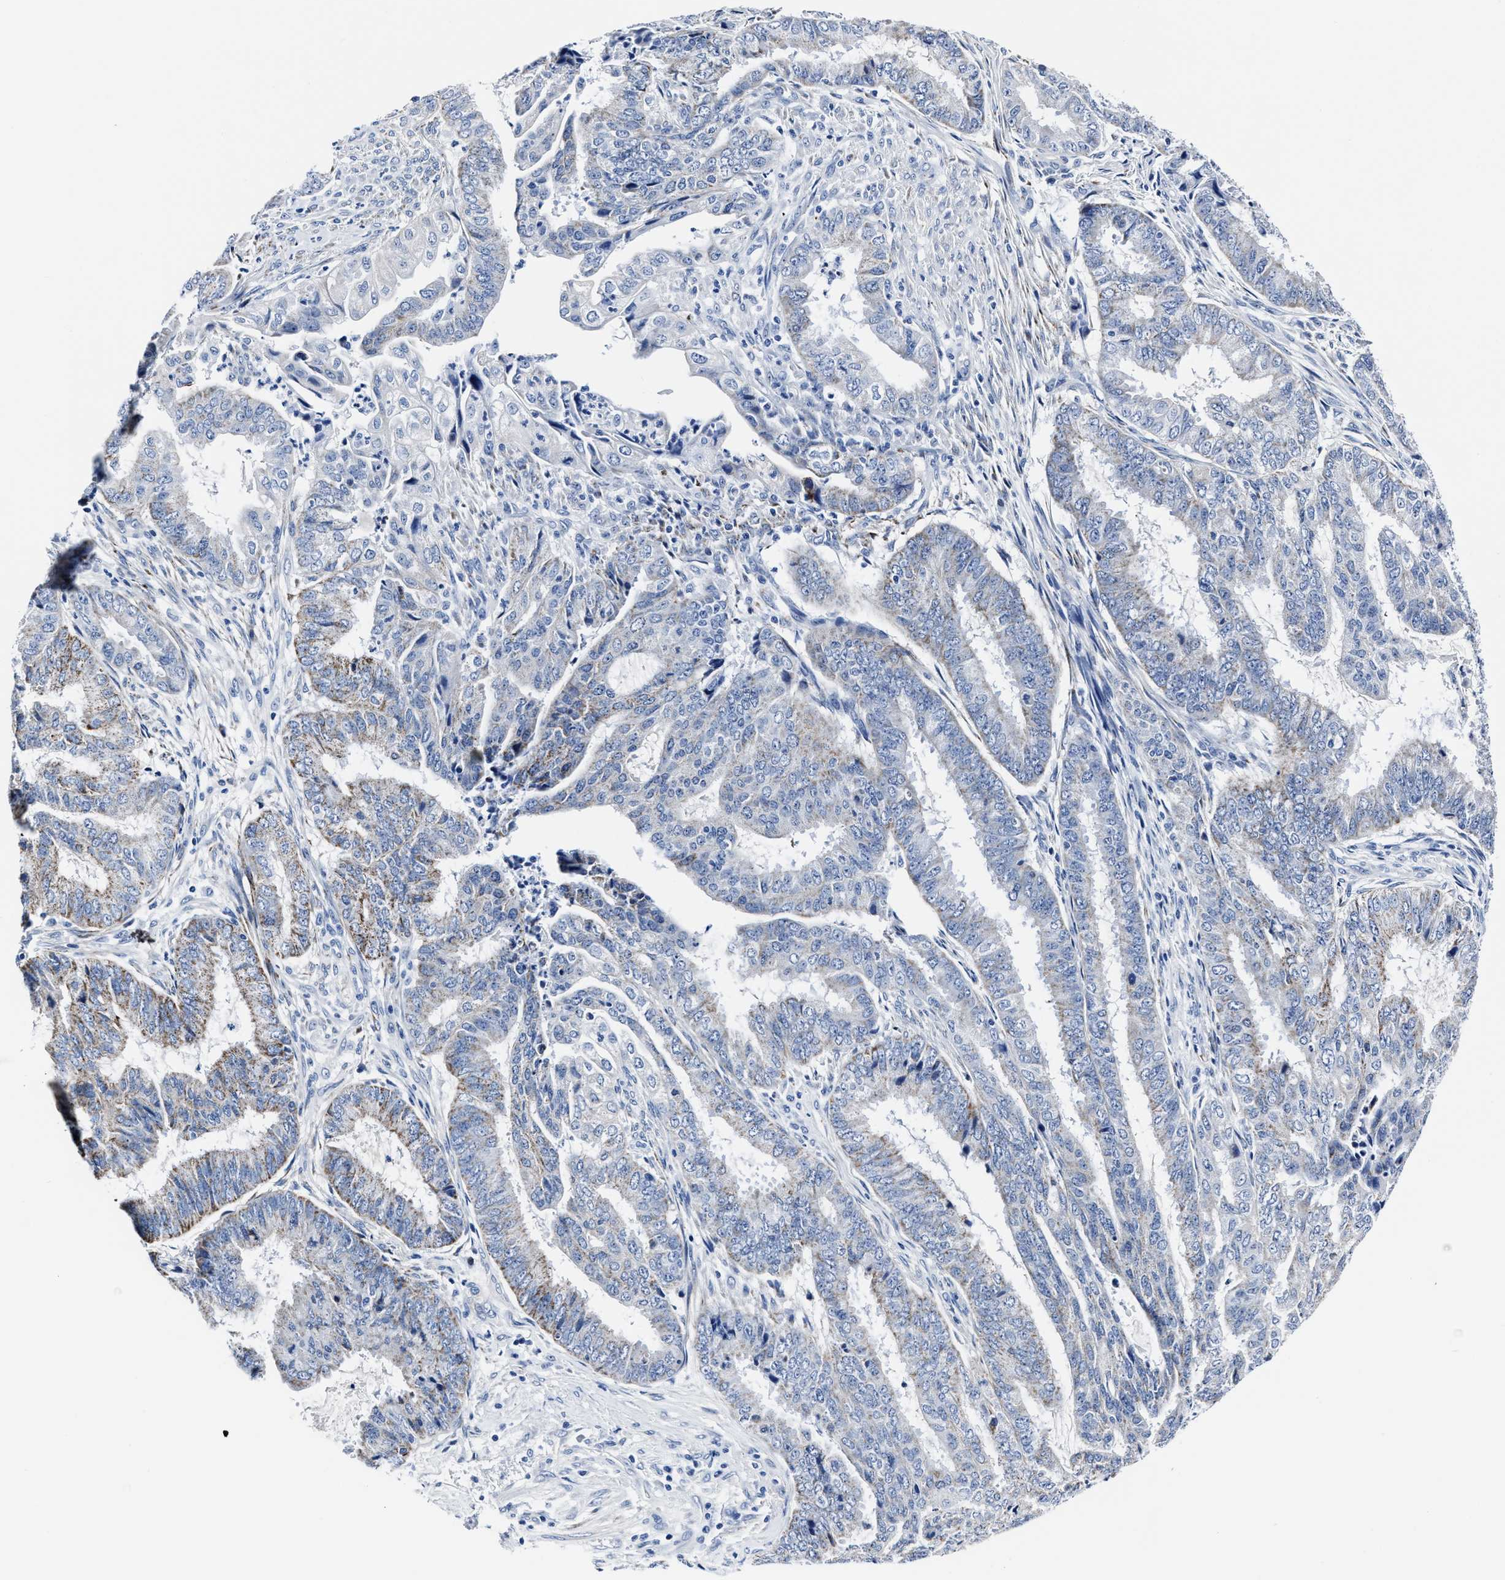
{"staining": {"intensity": "negative", "quantity": "none", "location": "none"}, "tissue": "endometrial cancer", "cell_type": "Tumor cells", "image_type": "cancer", "snomed": [{"axis": "morphology", "description": "Adenocarcinoma, NOS"}, {"axis": "topography", "description": "Endometrium"}], "caption": "There is no significant staining in tumor cells of endometrial cancer (adenocarcinoma).", "gene": "KCNMB3", "patient": {"sex": "female", "age": 51}}